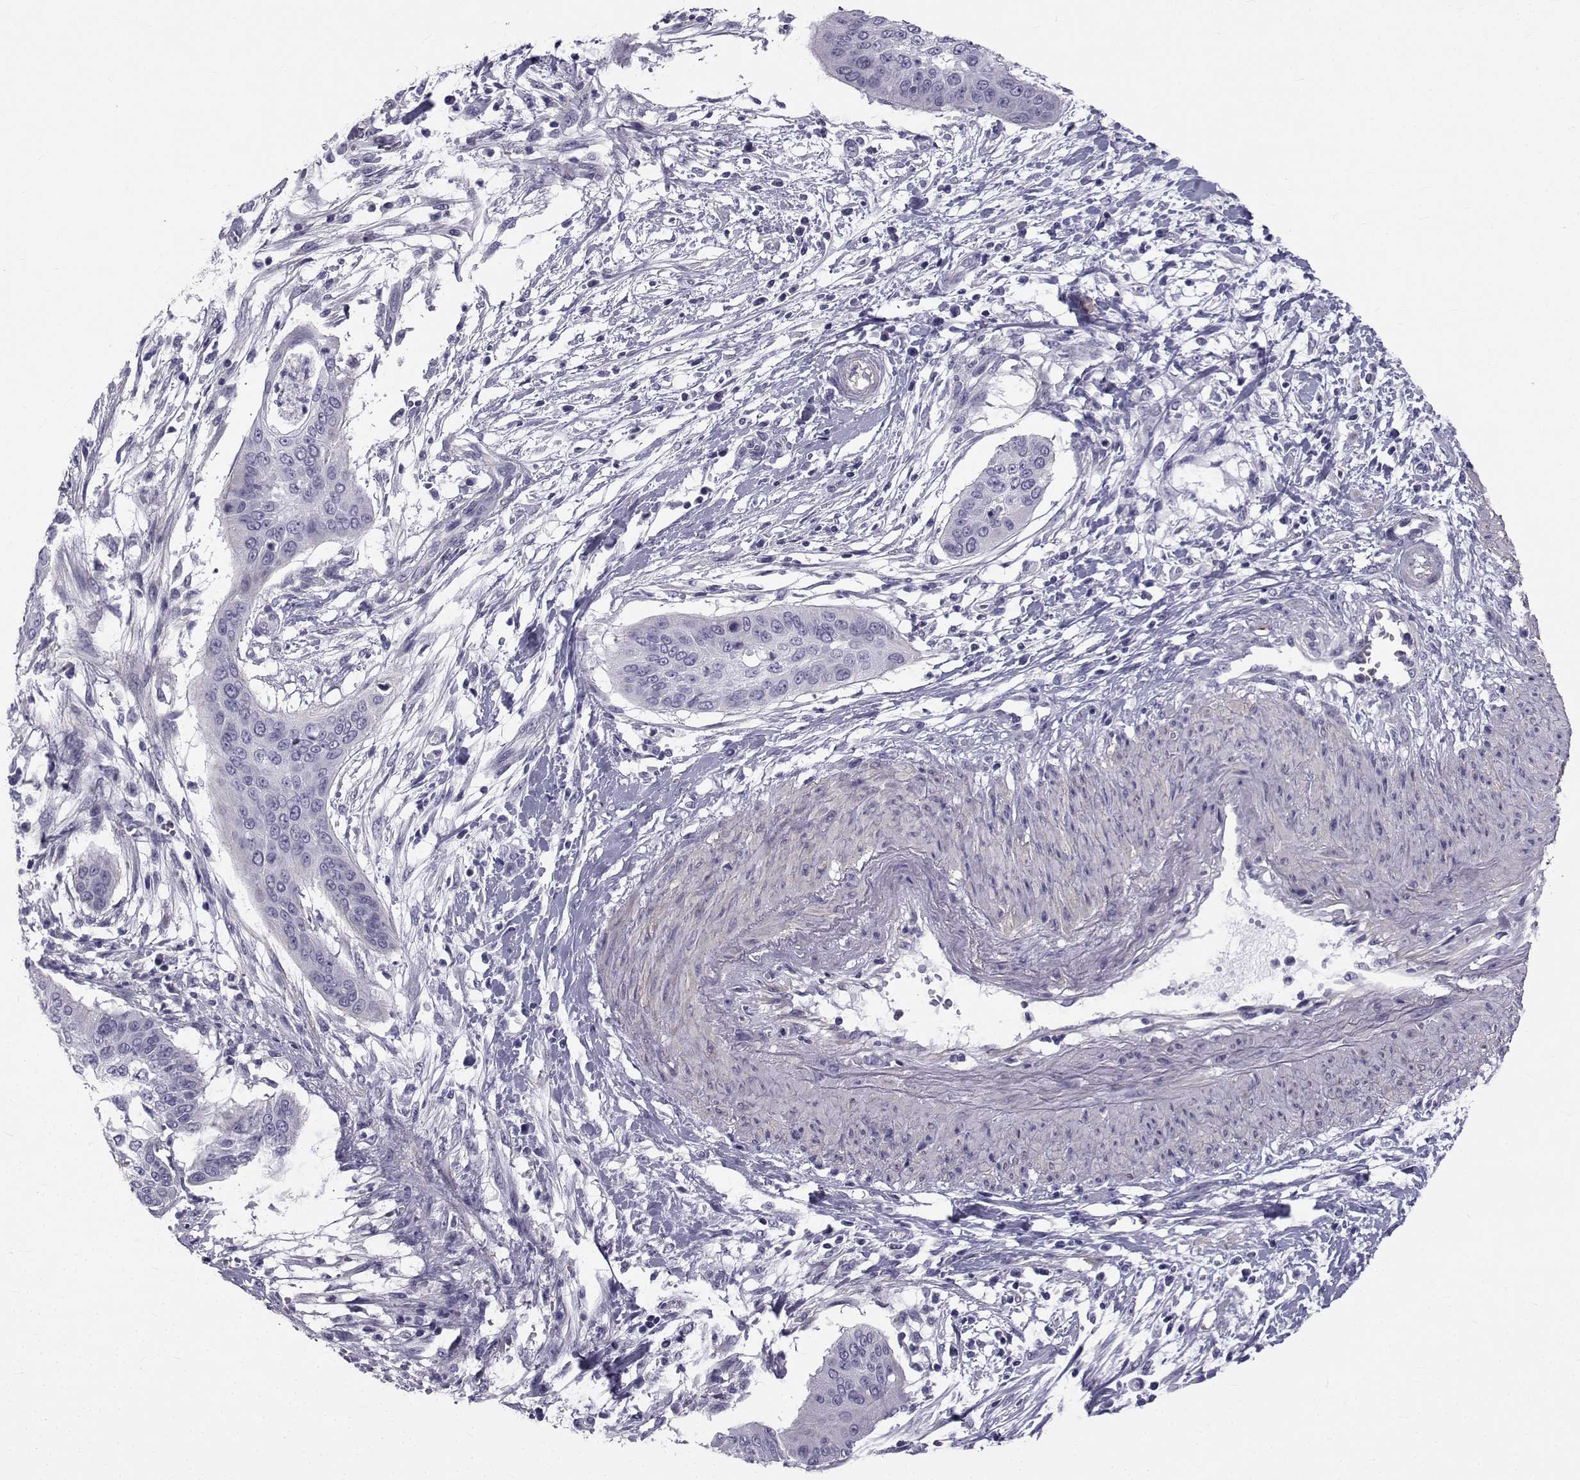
{"staining": {"intensity": "negative", "quantity": "none", "location": "none"}, "tissue": "cervical cancer", "cell_type": "Tumor cells", "image_type": "cancer", "snomed": [{"axis": "morphology", "description": "Squamous cell carcinoma, NOS"}, {"axis": "topography", "description": "Cervix"}], "caption": "The immunohistochemistry (IHC) micrograph has no significant positivity in tumor cells of squamous cell carcinoma (cervical) tissue. (Stains: DAB (3,3'-diaminobenzidine) immunohistochemistry with hematoxylin counter stain, Microscopy: brightfield microscopy at high magnification).", "gene": "SPANXD", "patient": {"sex": "female", "age": 39}}